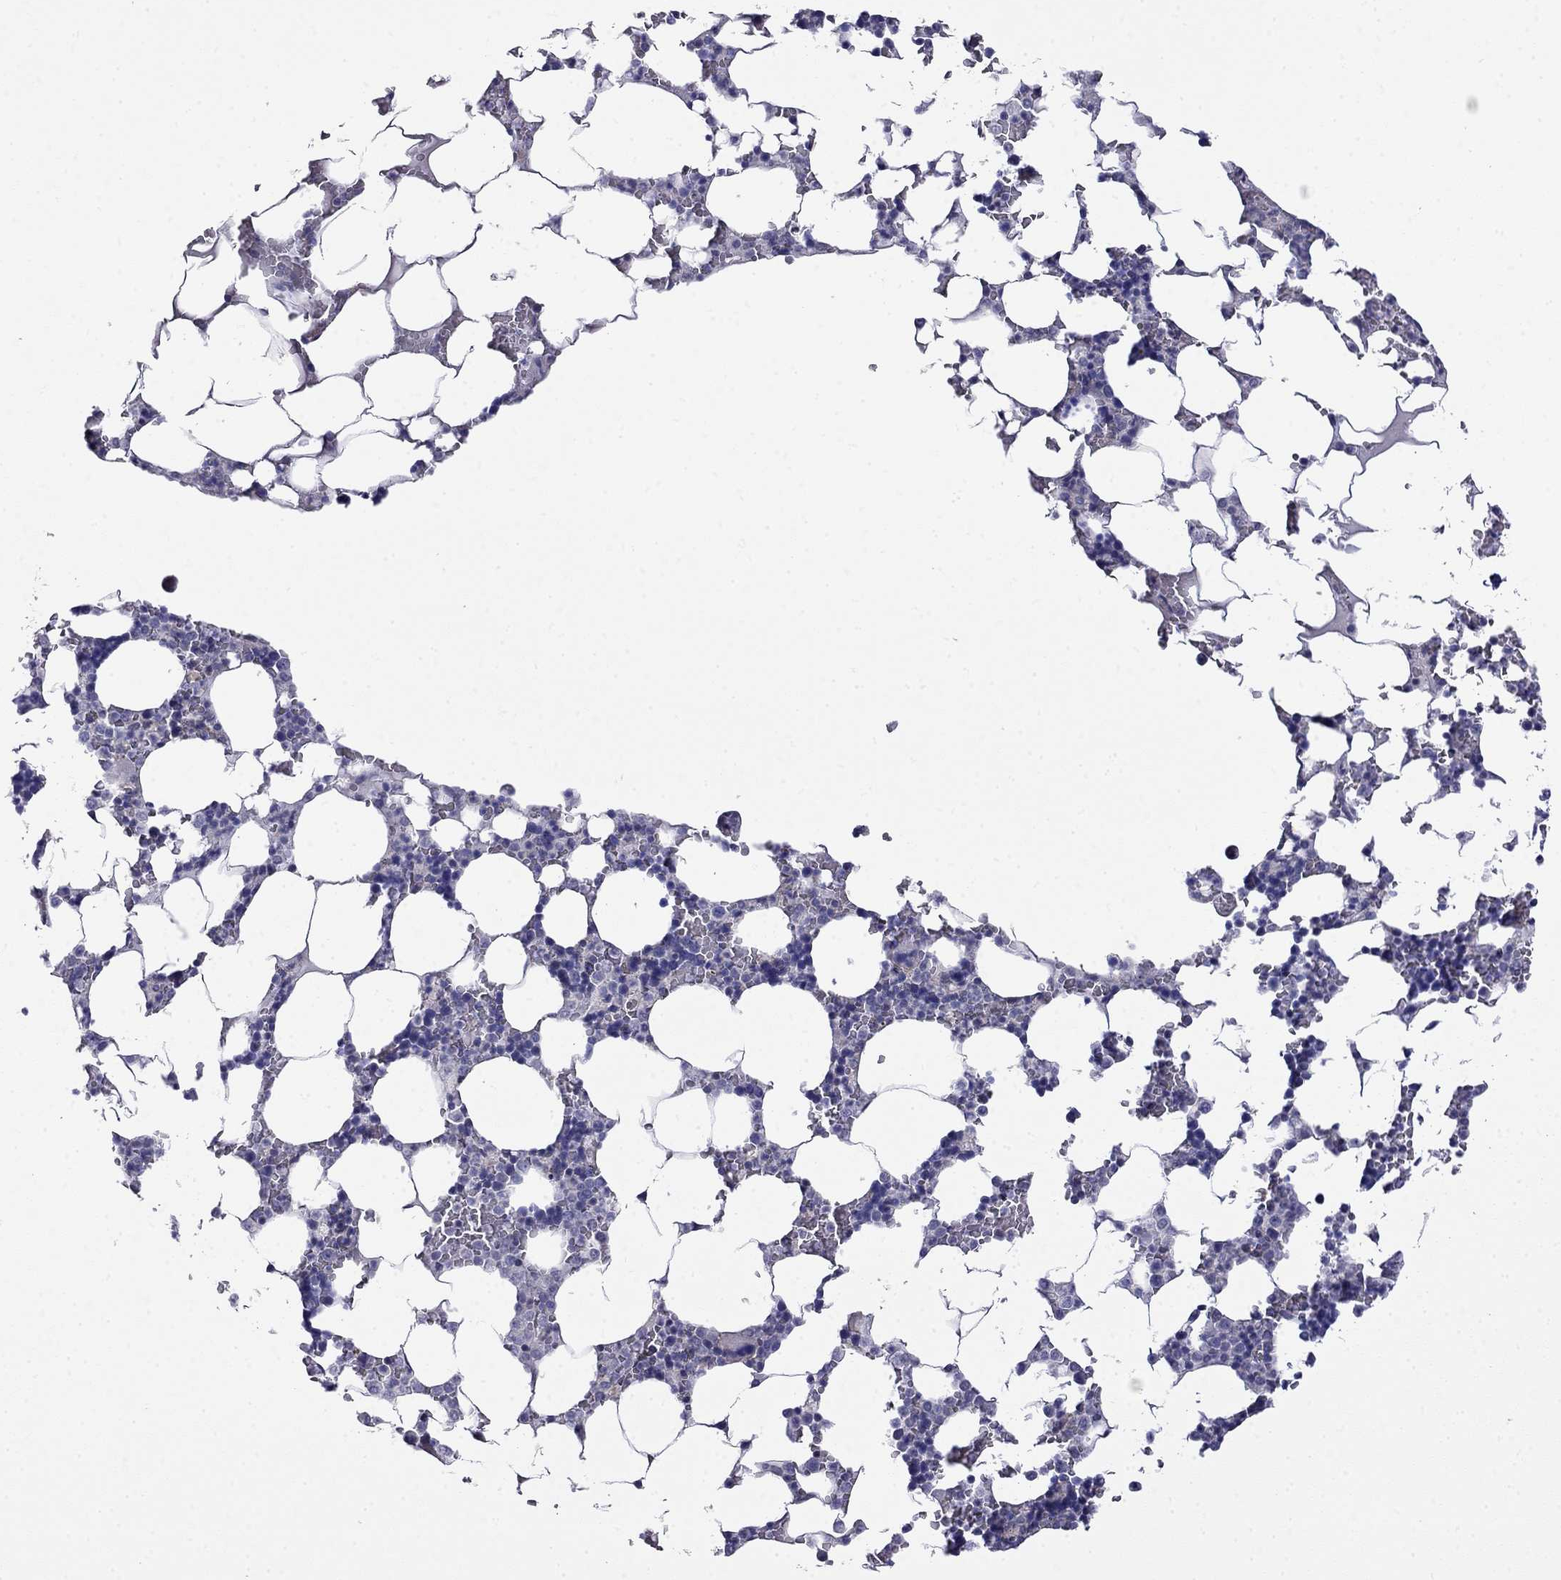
{"staining": {"intensity": "negative", "quantity": "none", "location": "none"}, "tissue": "bone marrow", "cell_type": "Hematopoietic cells", "image_type": "normal", "snomed": [{"axis": "morphology", "description": "Normal tissue, NOS"}, {"axis": "topography", "description": "Bone marrow"}], "caption": "DAB (3,3'-diaminobenzidine) immunohistochemical staining of normal bone marrow exhibits no significant positivity in hematopoietic cells. (Stains: DAB (3,3'-diaminobenzidine) immunohistochemistry with hematoxylin counter stain, Microscopy: brightfield microscopy at high magnification).", "gene": "PRR18", "patient": {"sex": "male", "age": 51}}